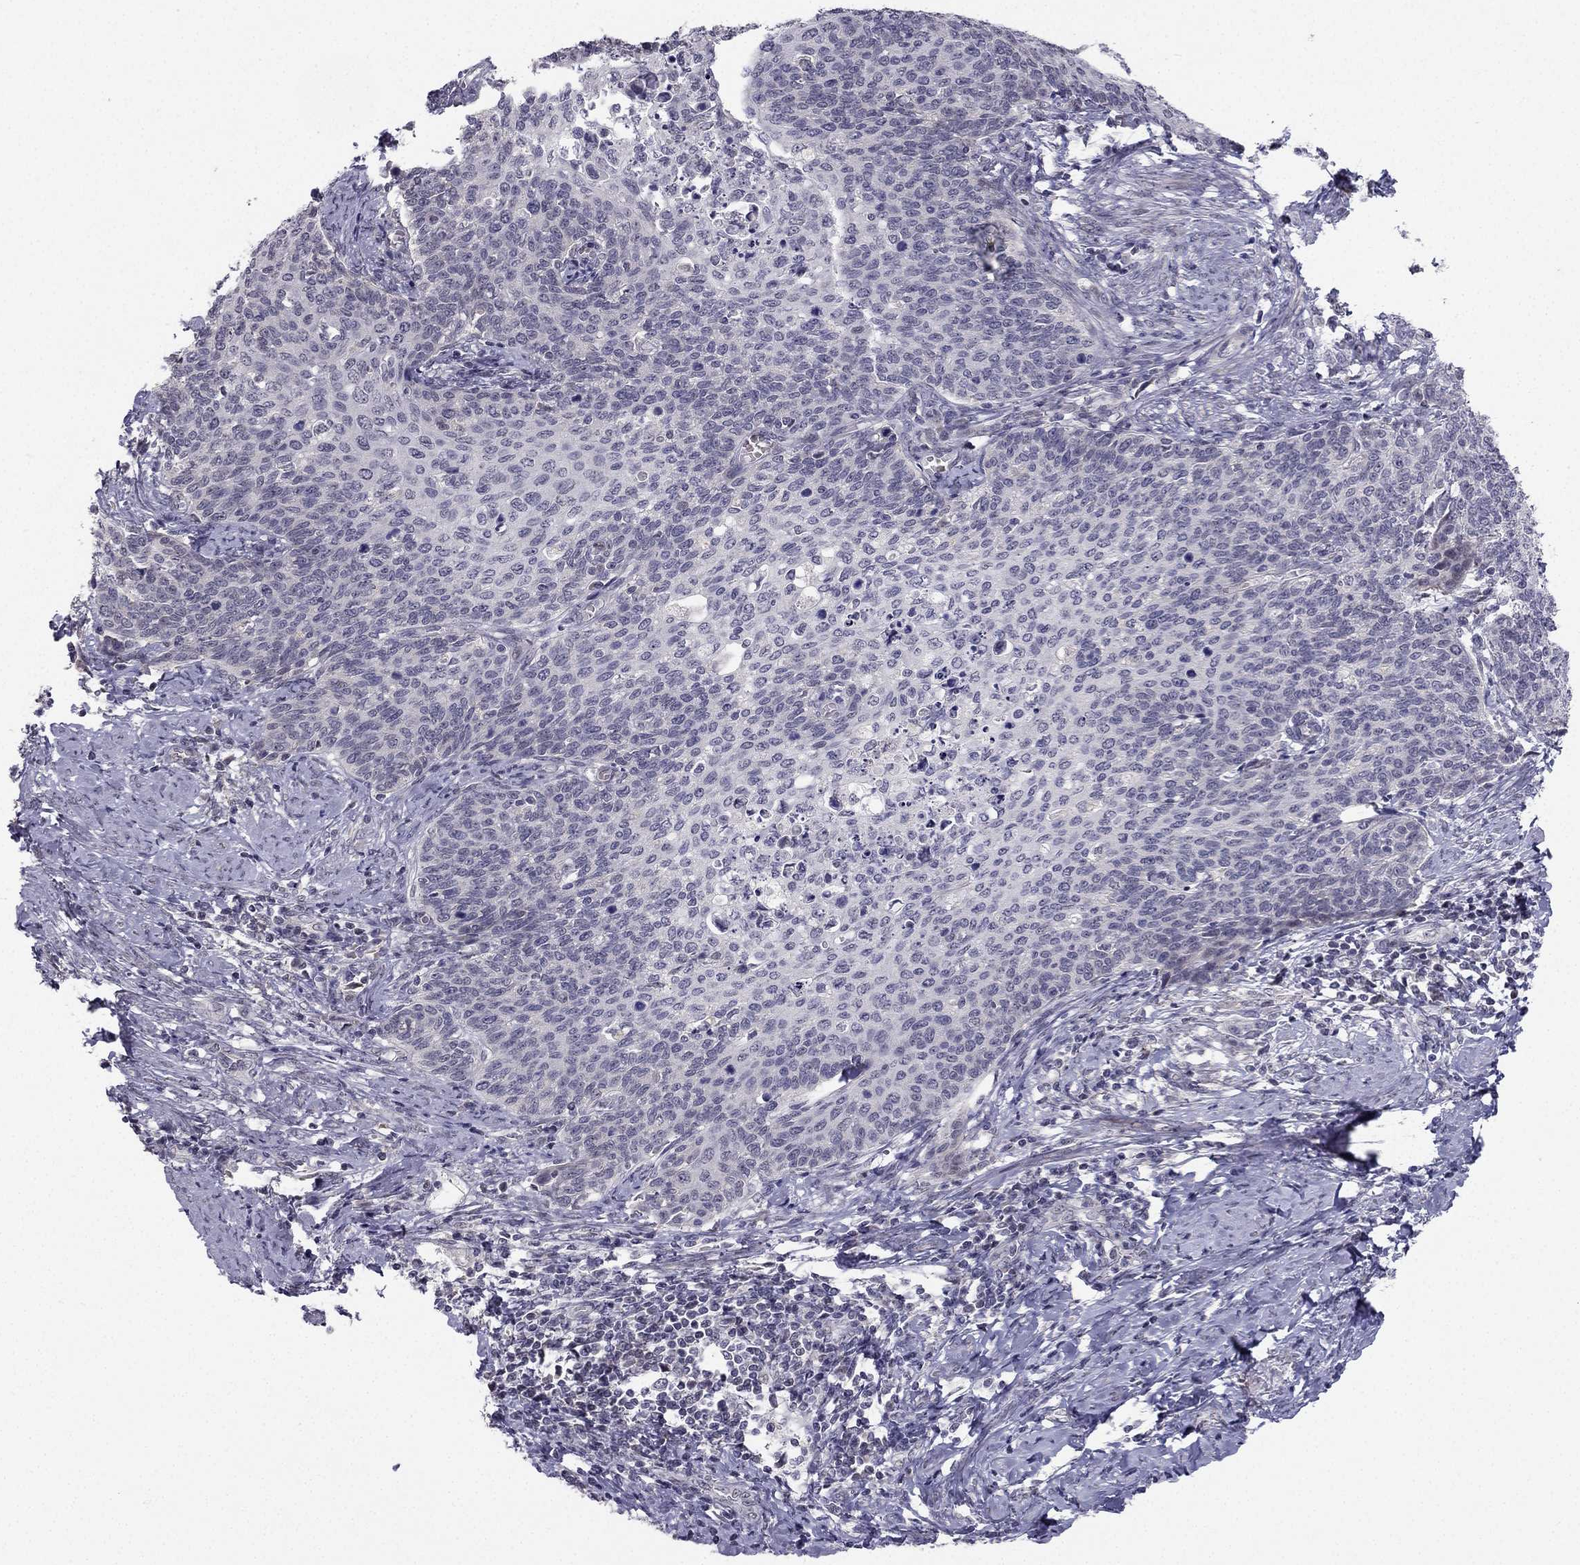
{"staining": {"intensity": "negative", "quantity": "none", "location": "none"}, "tissue": "cervical cancer", "cell_type": "Tumor cells", "image_type": "cancer", "snomed": [{"axis": "morphology", "description": "Normal tissue, NOS"}, {"axis": "morphology", "description": "Squamous cell carcinoma, NOS"}, {"axis": "topography", "description": "Cervix"}], "caption": "This is a histopathology image of immunohistochemistry (IHC) staining of cervical squamous cell carcinoma, which shows no positivity in tumor cells.", "gene": "CHST8", "patient": {"sex": "female", "age": 39}}